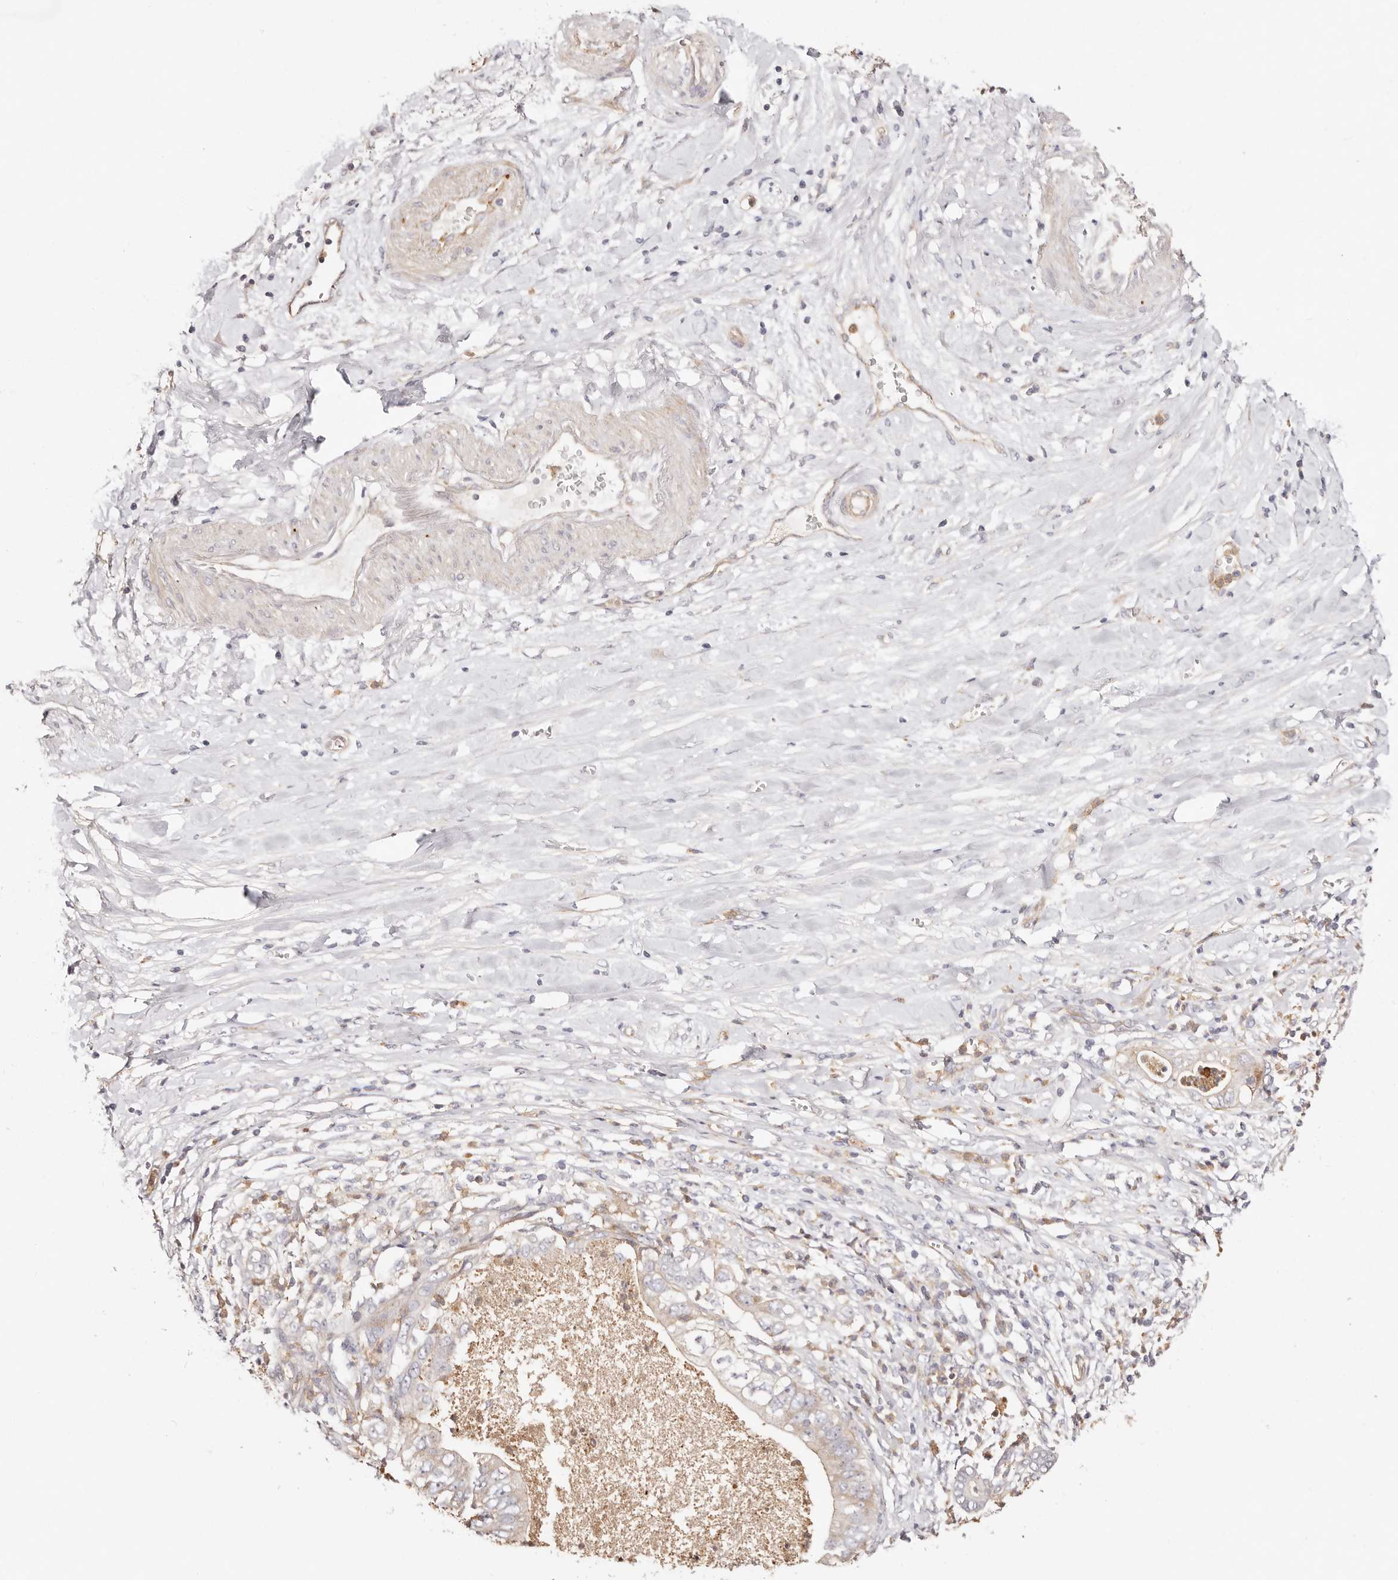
{"staining": {"intensity": "moderate", "quantity": ">75%", "location": "cytoplasmic/membranous"}, "tissue": "pancreatic cancer", "cell_type": "Tumor cells", "image_type": "cancer", "snomed": [{"axis": "morphology", "description": "Adenocarcinoma, NOS"}, {"axis": "topography", "description": "Pancreas"}], "caption": "IHC photomicrograph of pancreatic cancer (adenocarcinoma) stained for a protein (brown), which shows medium levels of moderate cytoplasmic/membranous positivity in approximately >75% of tumor cells.", "gene": "SLC35B2", "patient": {"sex": "female", "age": 78}}